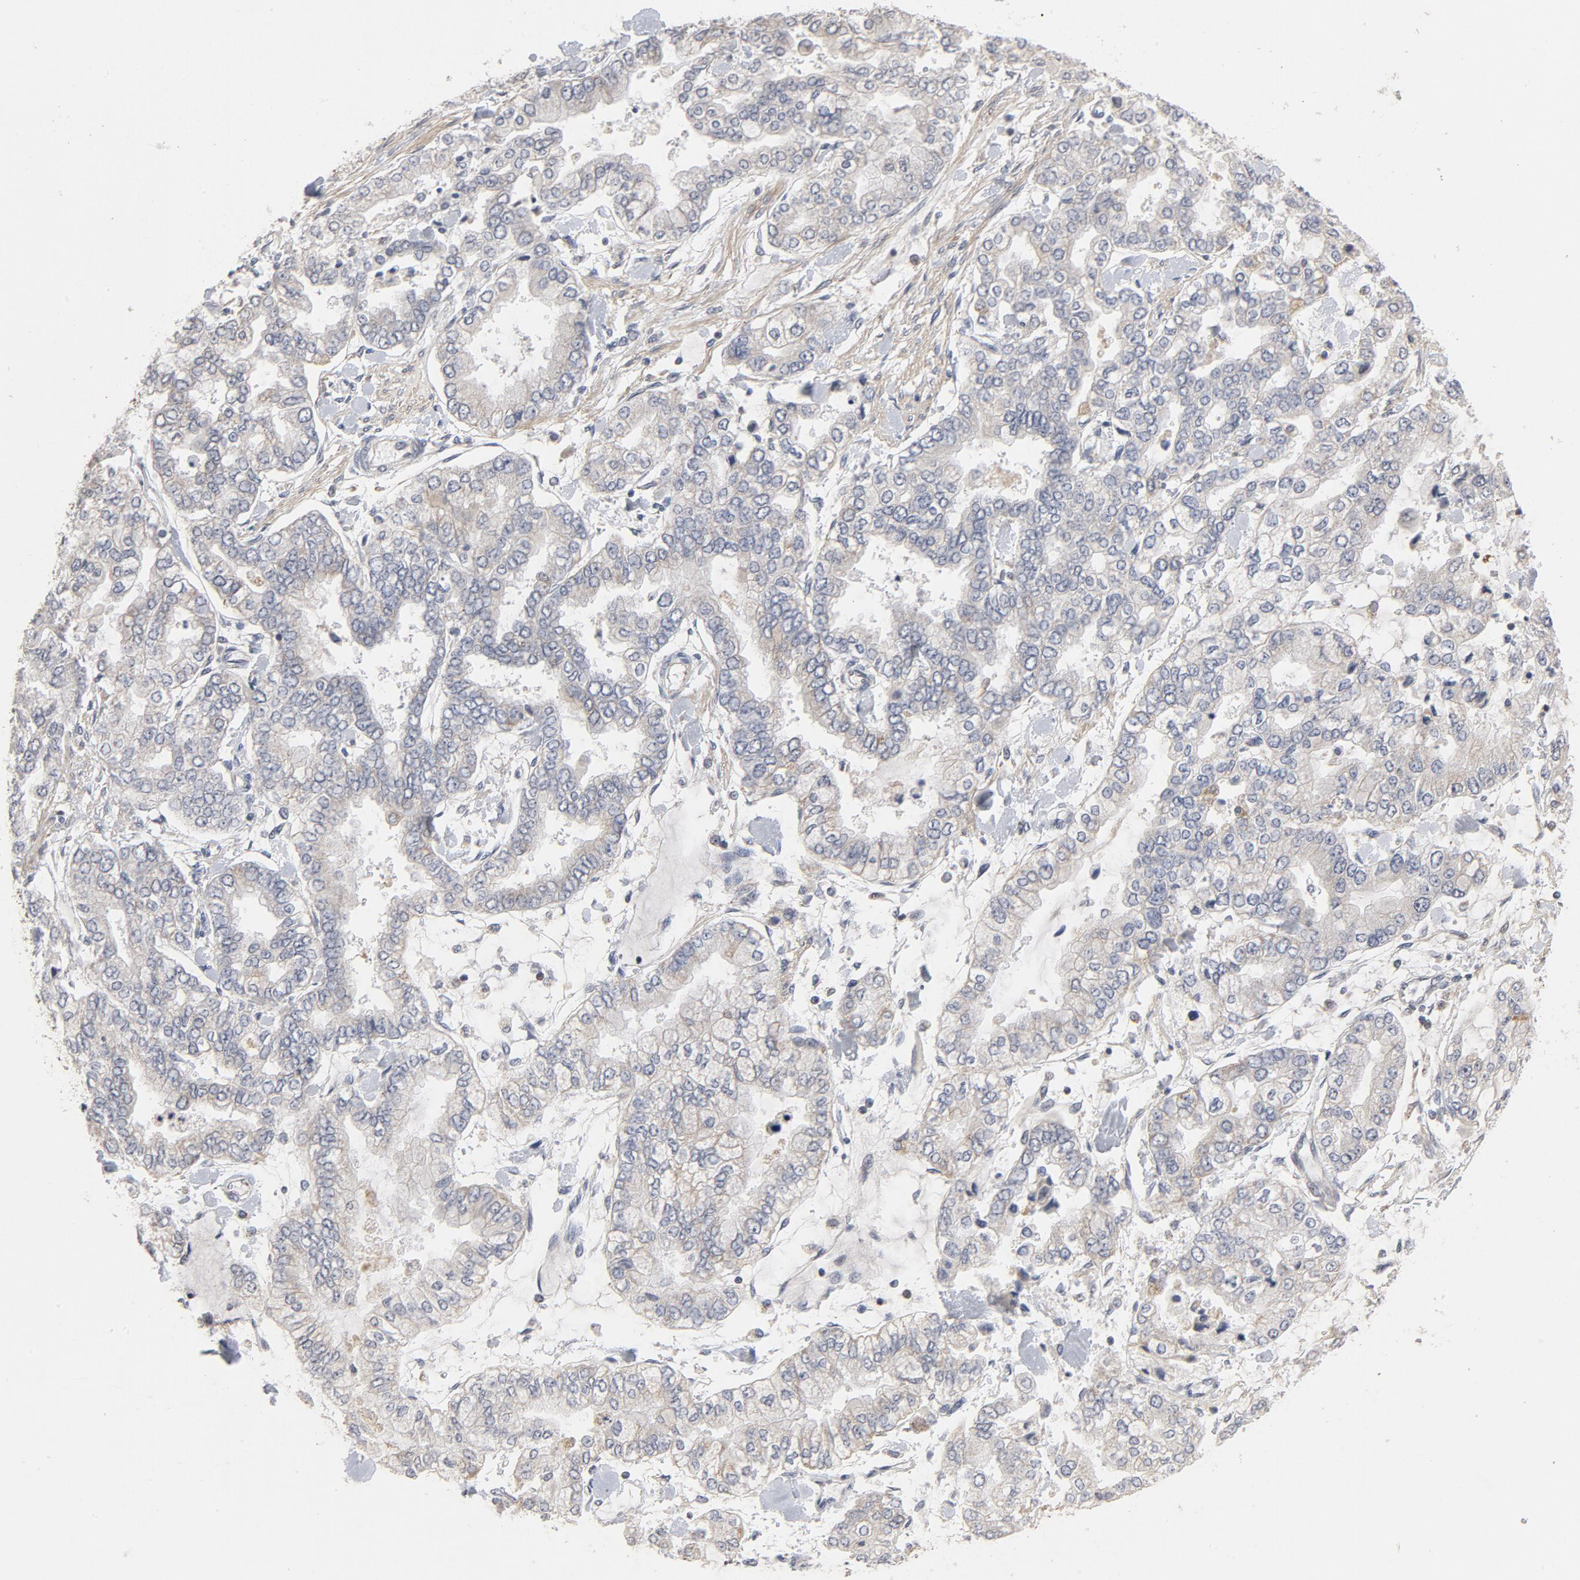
{"staining": {"intensity": "negative", "quantity": "none", "location": "none"}, "tissue": "stomach cancer", "cell_type": "Tumor cells", "image_type": "cancer", "snomed": [{"axis": "morphology", "description": "Normal tissue, NOS"}, {"axis": "morphology", "description": "Adenocarcinoma, NOS"}, {"axis": "topography", "description": "Stomach, upper"}, {"axis": "topography", "description": "Stomach"}], "caption": "The micrograph exhibits no staining of tumor cells in adenocarcinoma (stomach). The staining is performed using DAB brown chromogen with nuclei counter-stained in using hematoxylin.", "gene": "PPP1R1B", "patient": {"sex": "male", "age": 76}}